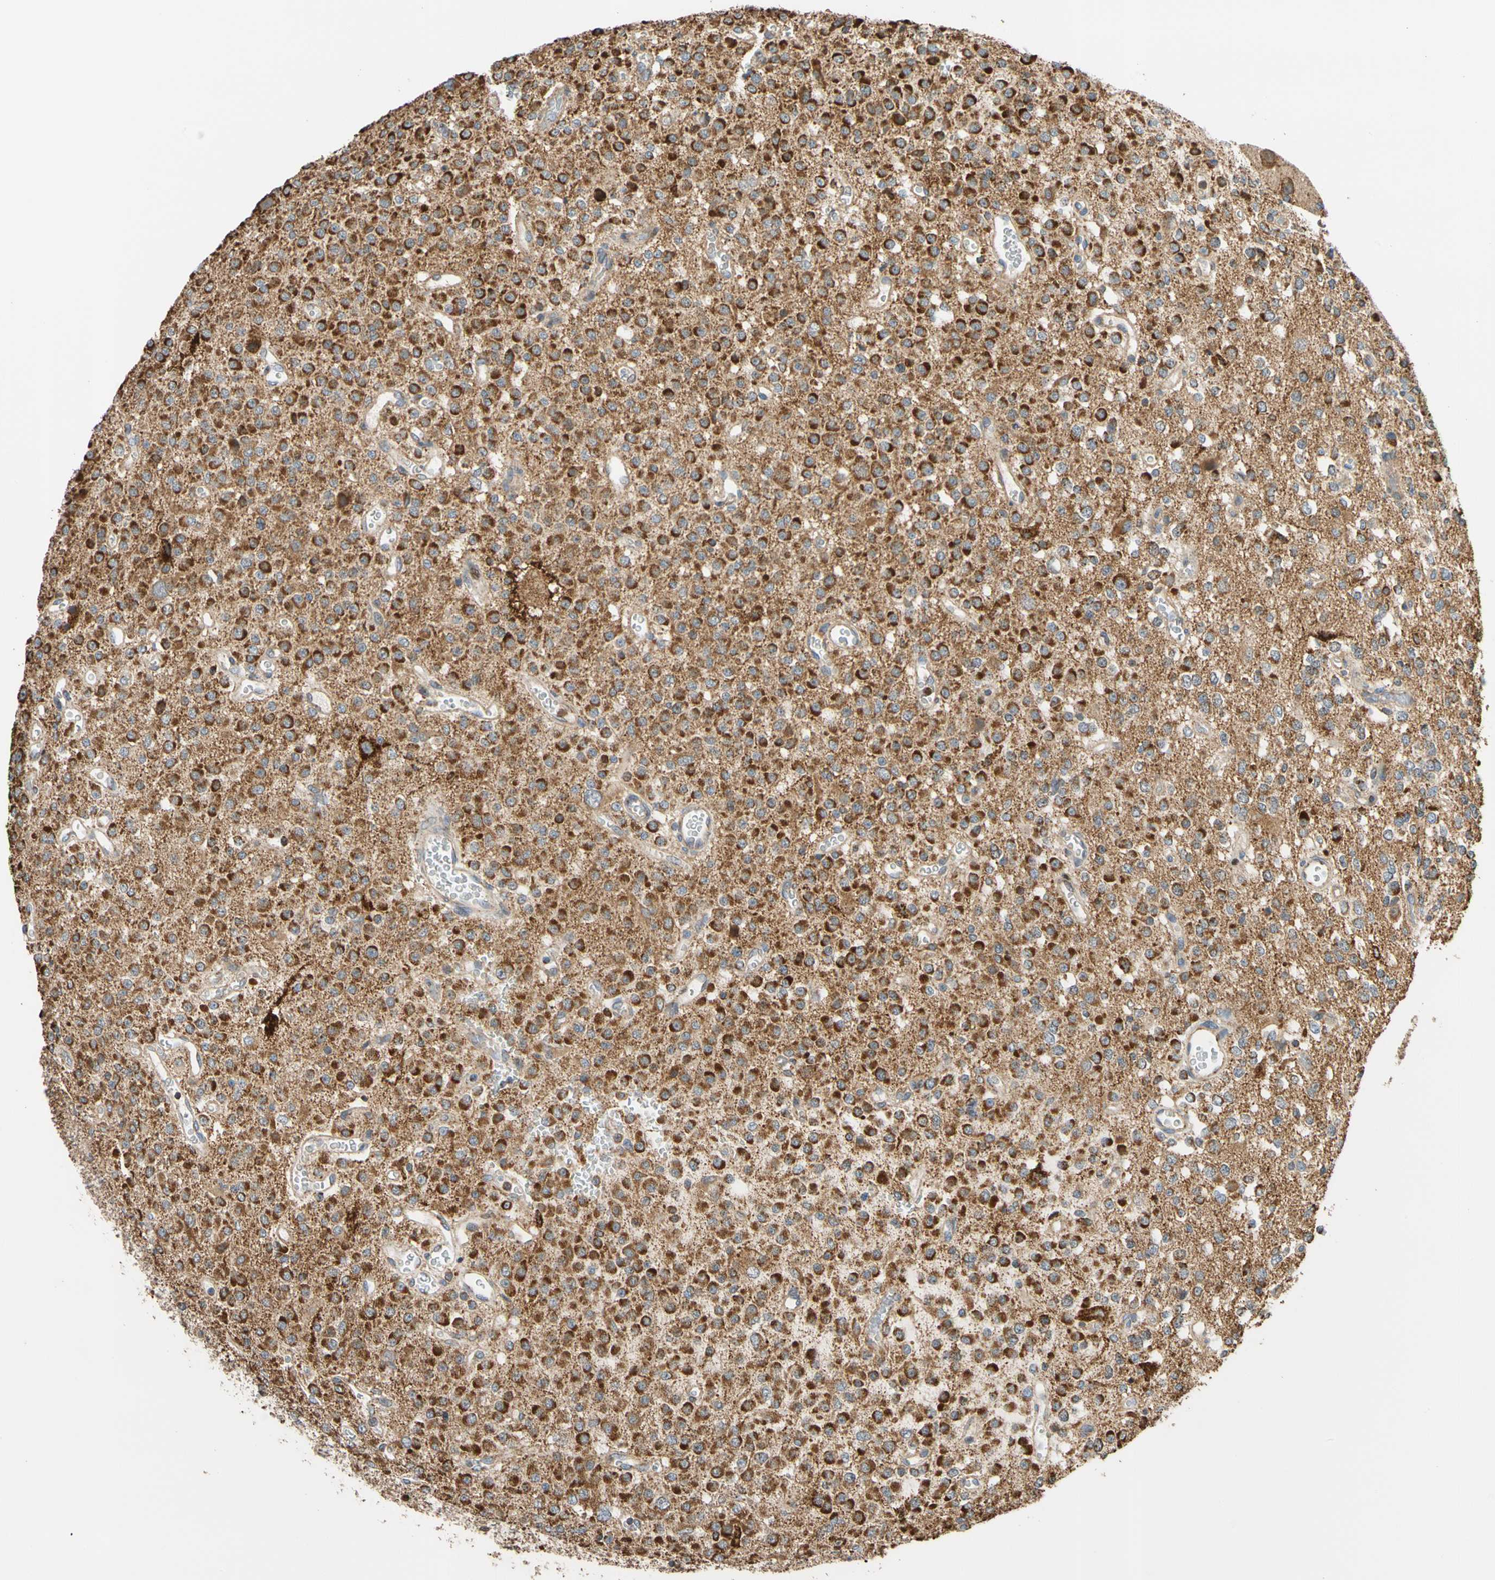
{"staining": {"intensity": "moderate", "quantity": "25%-75%", "location": "cytoplasmic/membranous"}, "tissue": "glioma", "cell_type": "Tumor cells", "image_type": "cancer", "snomed": [{"axis": "morphology", "description": "Glioma, malignant, Low grade"}, {"axis": "topography", "description": "Brain"}], "caption": "Brown immunohistochemical staining in human malignant low-grade glioma demonstrates moderate cytoplasmic/membranous positivity in approximately 25%-75% of tumor cells.", "gene": "IP6K2", "patient": {"sex": "male", "age": 38}}